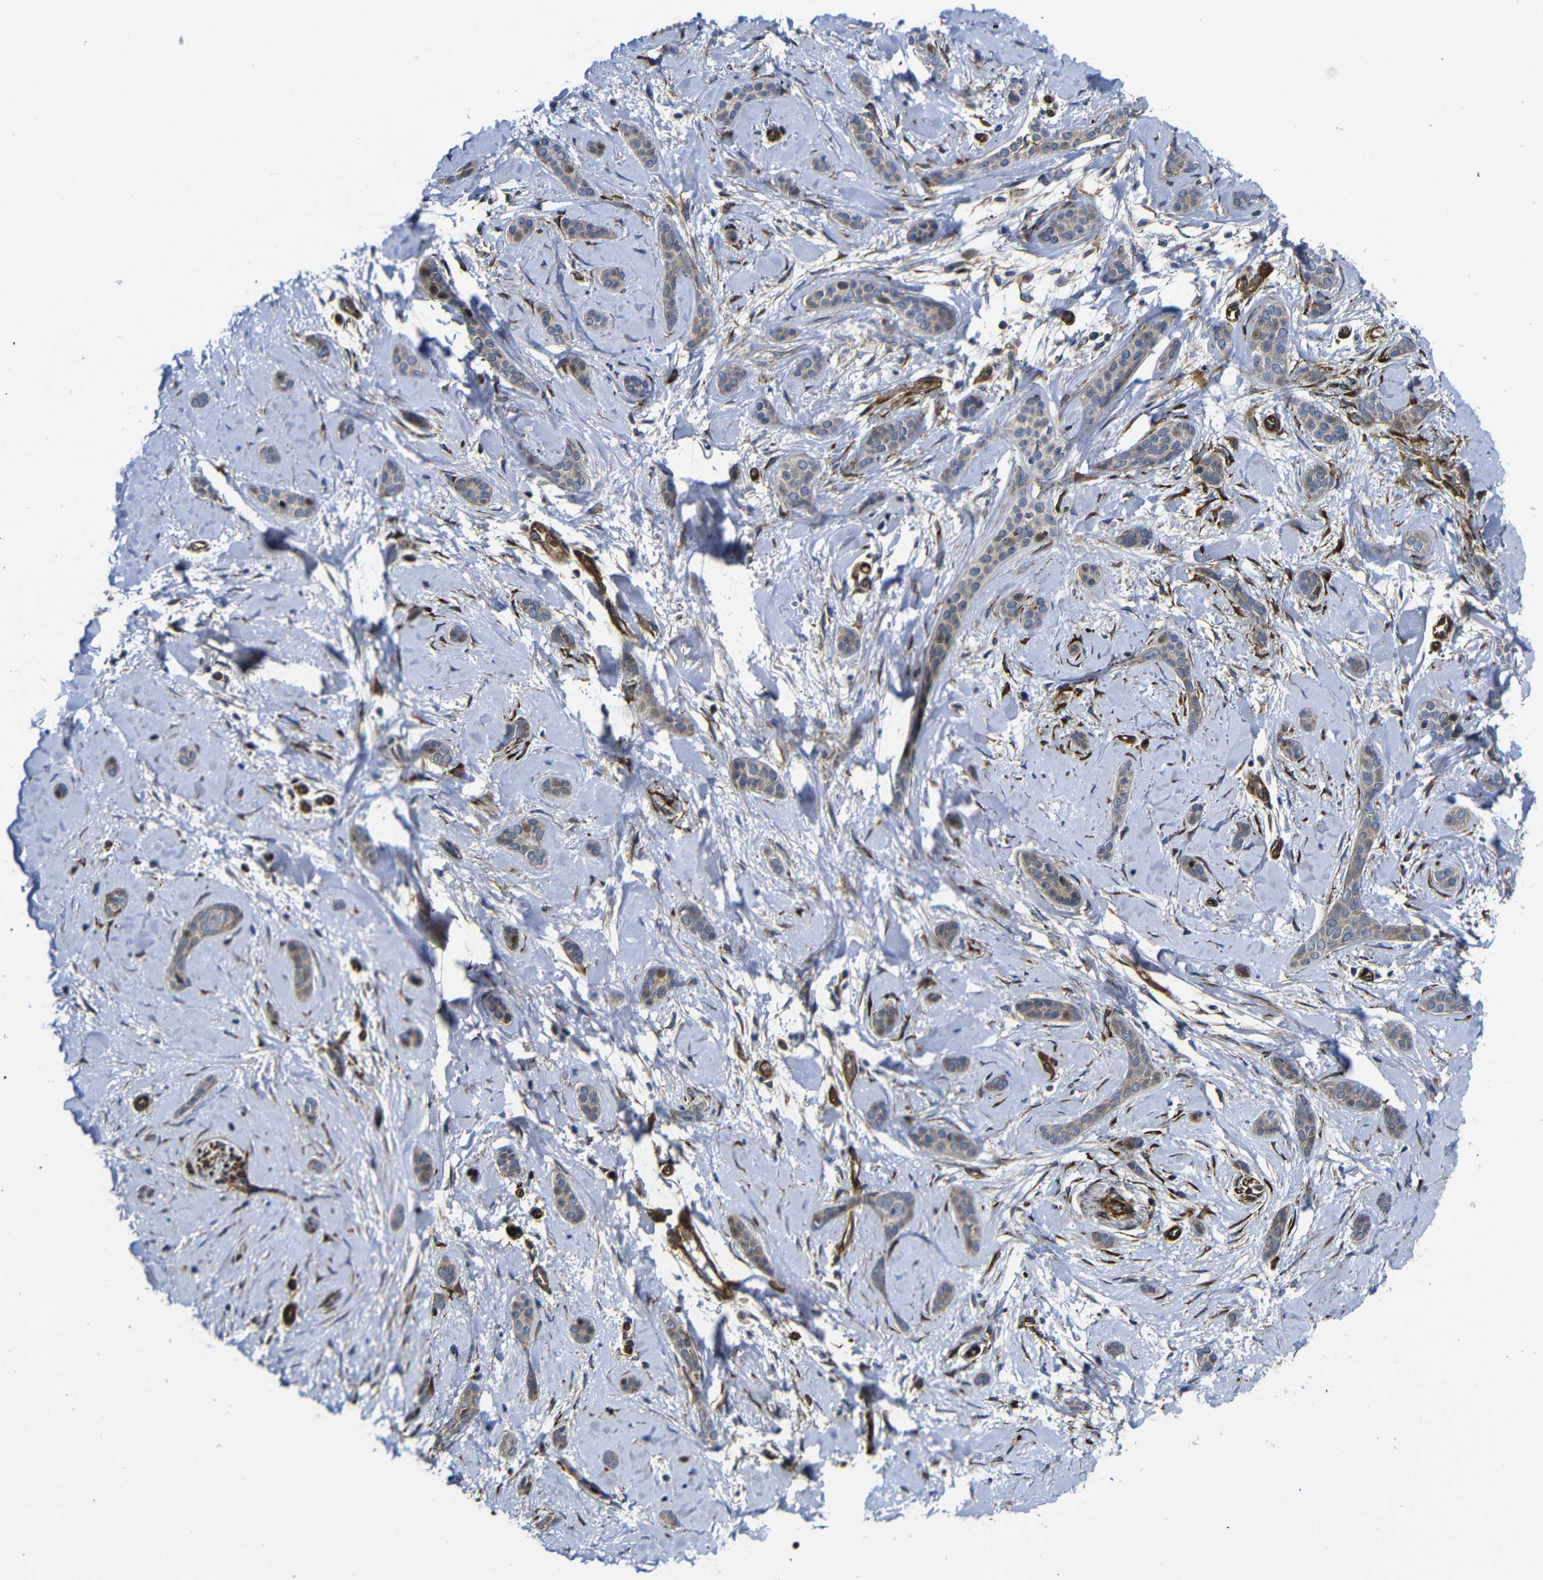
{"staining": {"intensity": "moderate", "quantity": ">75%", "location": "cytoplasmic/membranous"}, "tissue": "skin cancer", "cell_type": "Tumor cells", "image_type": "cancer", "snomed": [{"axis": "morphology", "description": "Basal cell carcinoma"}, {"axis": "morphology", "description": "Adnexal tumor, benign"}, {"axis": "topography", "description": "Skin"}], "caption": "This histopathology image exhibits skin benign adnexal tumor stained with immunohistochemistry (IHC) to label a protein in brown. The cytoplasmic/membranous of tumor cells show moderate positivity for the protein. Nuclei are counter-stained blue.", "gene": "PARP14", "patient": {"sex": "female", "age": 42}}